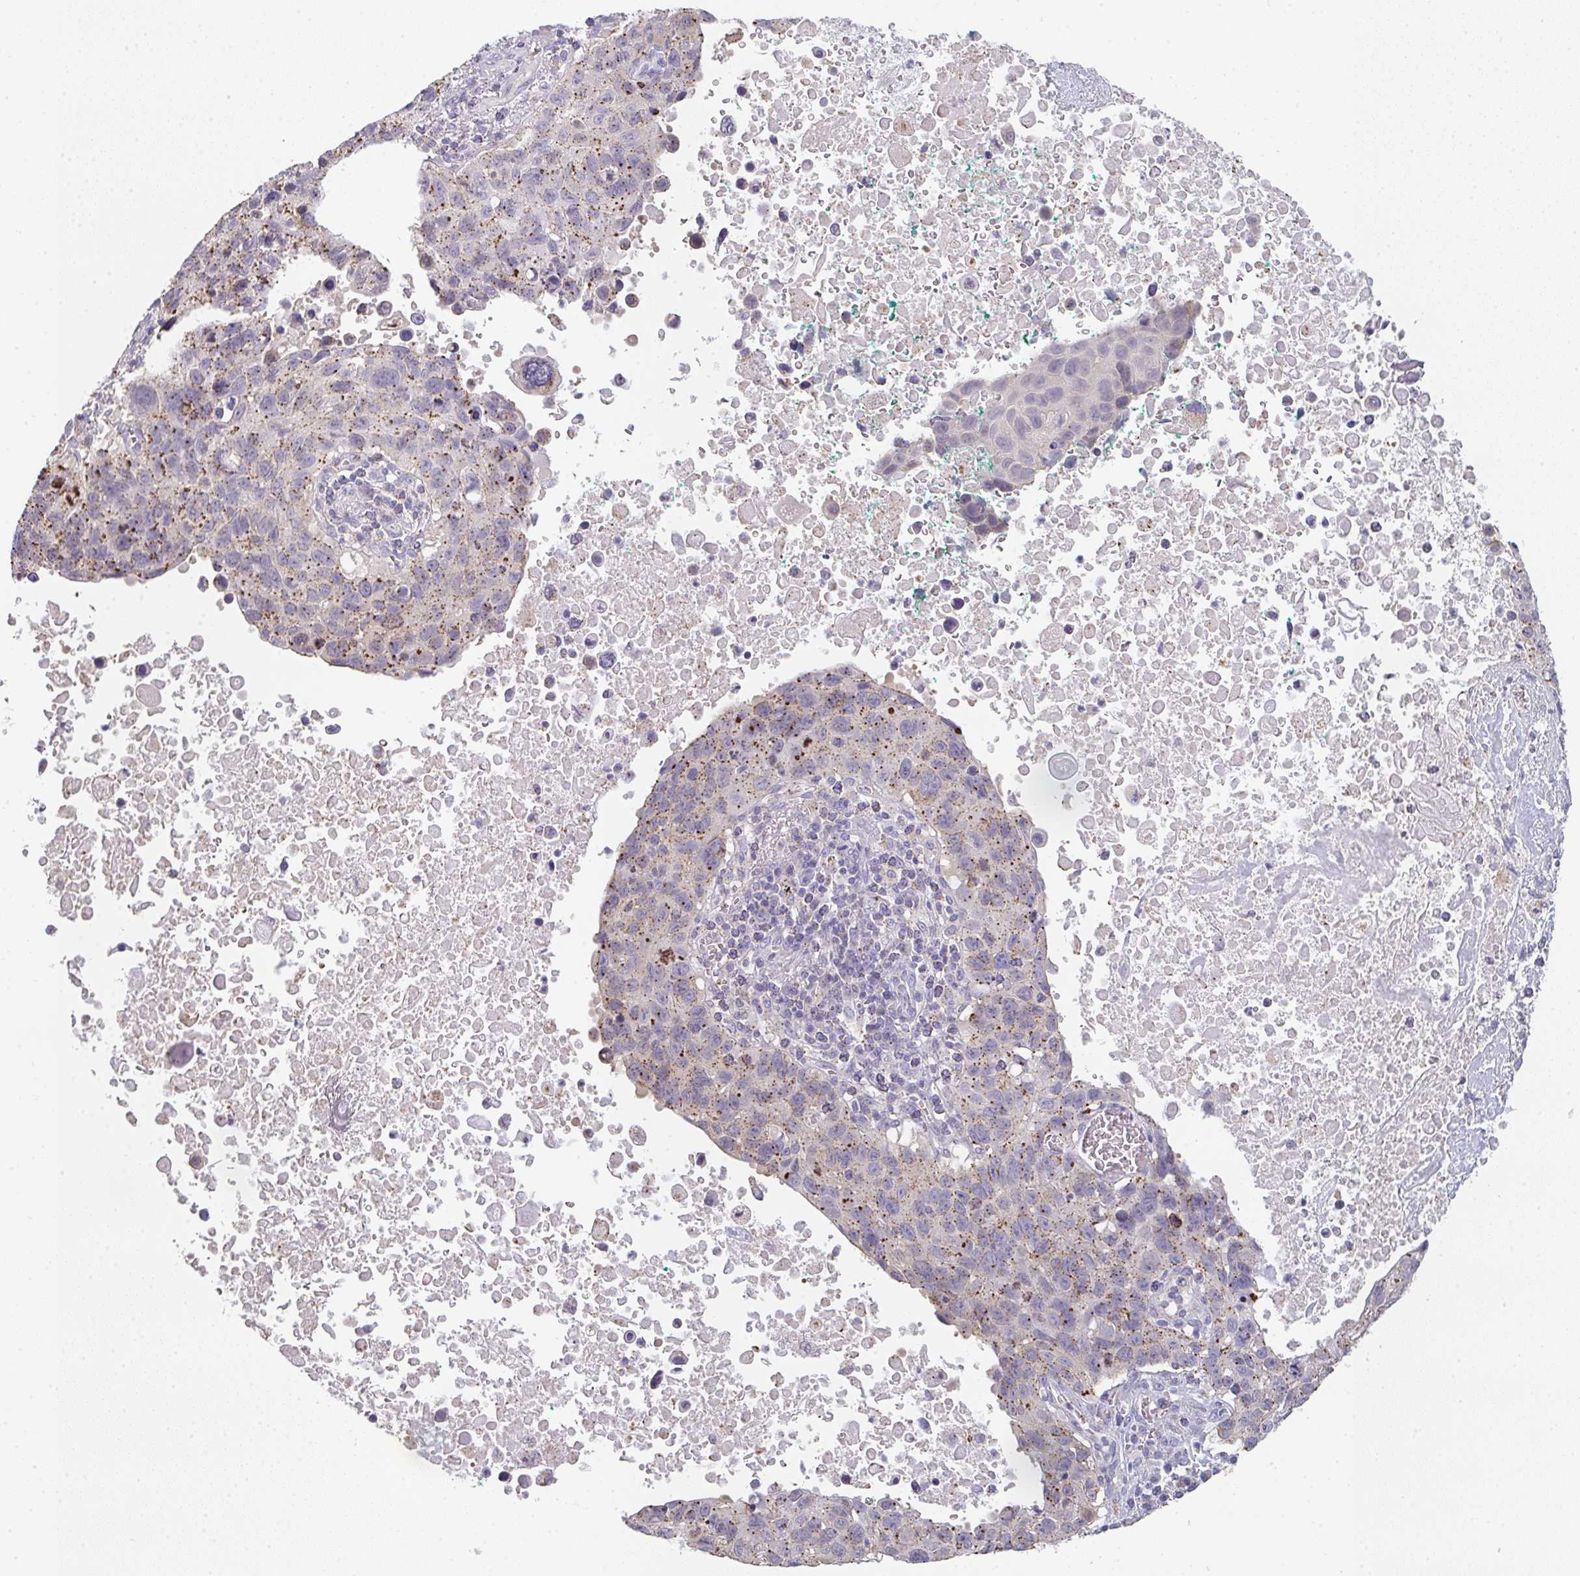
{"staining": {"intensity": "moderate", "quantity": "25%-75%", "location": "cytoplasmic/membranous"}, "tissue": "lung cancer", "cell_type": "Tumor cells", "image_type": "cancer", "snomed": [{"axis": "morphology", "description": "Squamous cell carcinoma, NOS"}, {"axis": "topography", "description": "Lung"}], "caption": "DAB immunohistochemical staining of human squamous cell carcinoma (lung) shows moderate cytoplasmic/membranous protein positivity in approximately 25%-75% of tumor cells. The staining was performed using DAB to visualize the protein expression in brown, while the nuclei were stained in blue with hematoxylin (Magnification: 20x).", "gene": "CHMP5", "patient": {"sex": "male", "age": 66}}